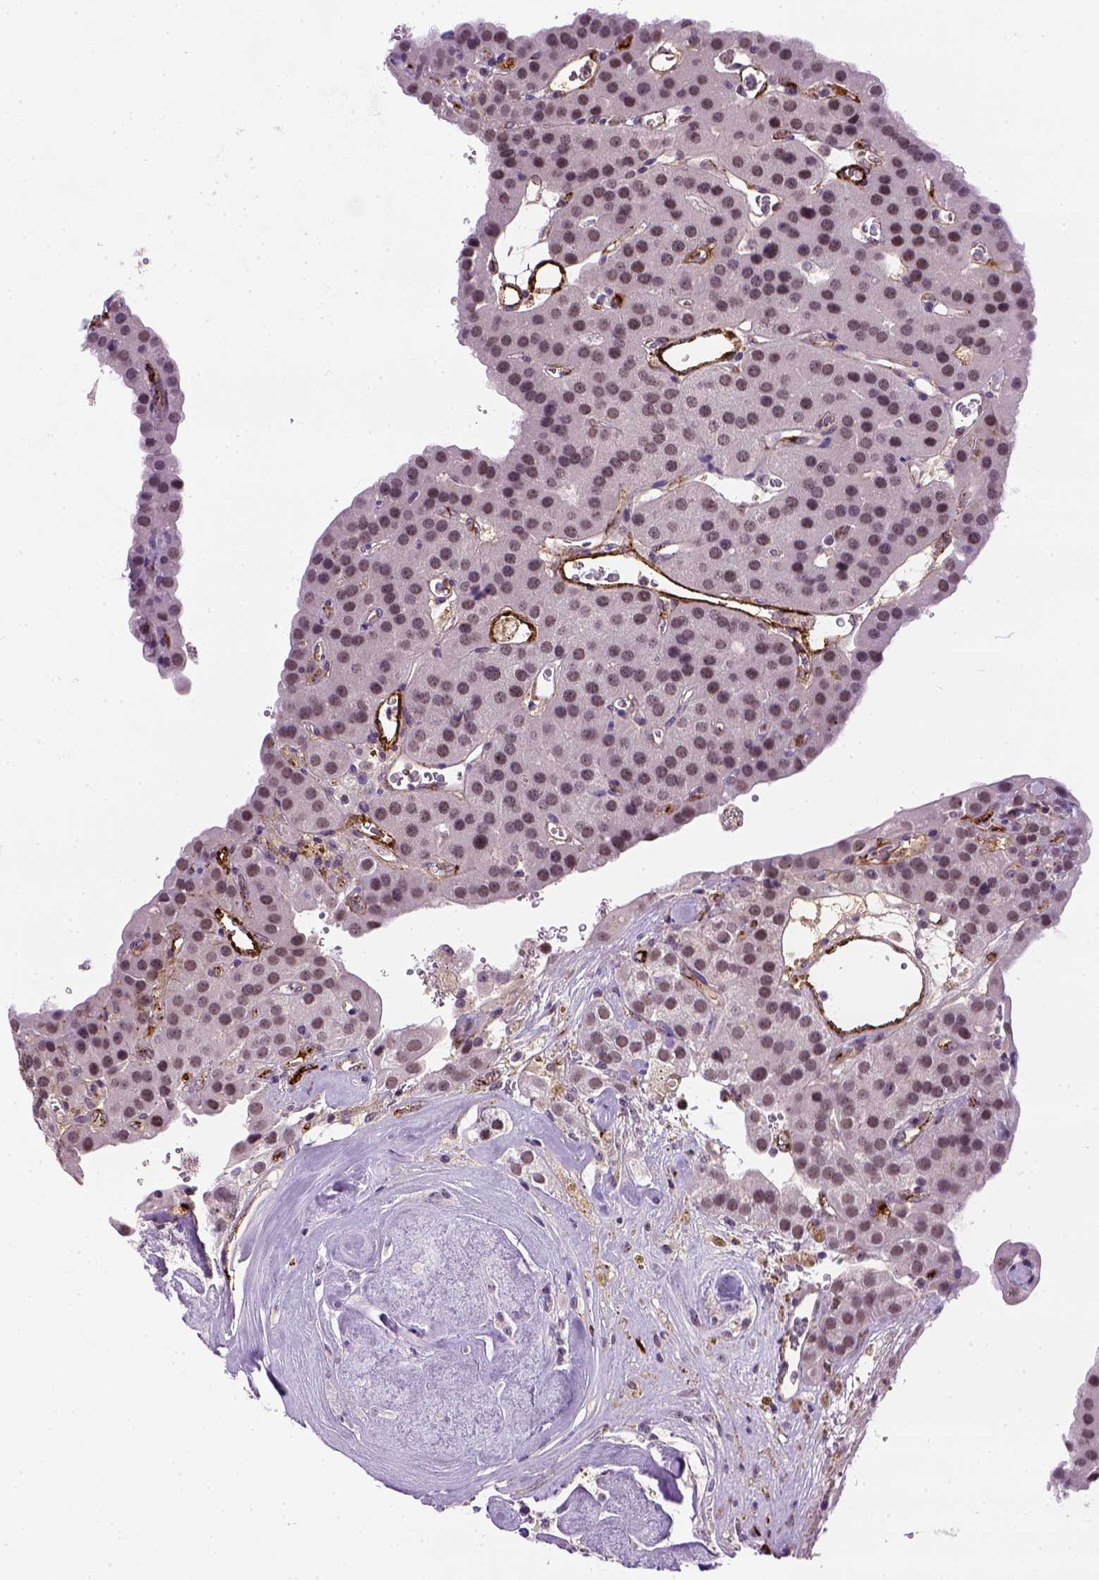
{"staining": {"intensity": "negative", "quantity": "none", "location": "none"}, "tissue": "parathyroid gland", "cell_type": "Glandular cells", "image_type": "normal", "snomed": [{"axis": "morphology", "description": "Normal tissue, NOS"}, {"axis": "morphology", "description": "Adenoma, NOS"}, {"axis": "topography", "description": "Parathyroid gland"}], "caption": "This photomicrograph is of unremarkable parathyroid gland stained with immunohistochemistry to label a protein in brown with the nuclei are counter-stained blue. There is no expression in glandular cells.", "gene": "VWF", "patient": {"sex": "female", "age": 86}}